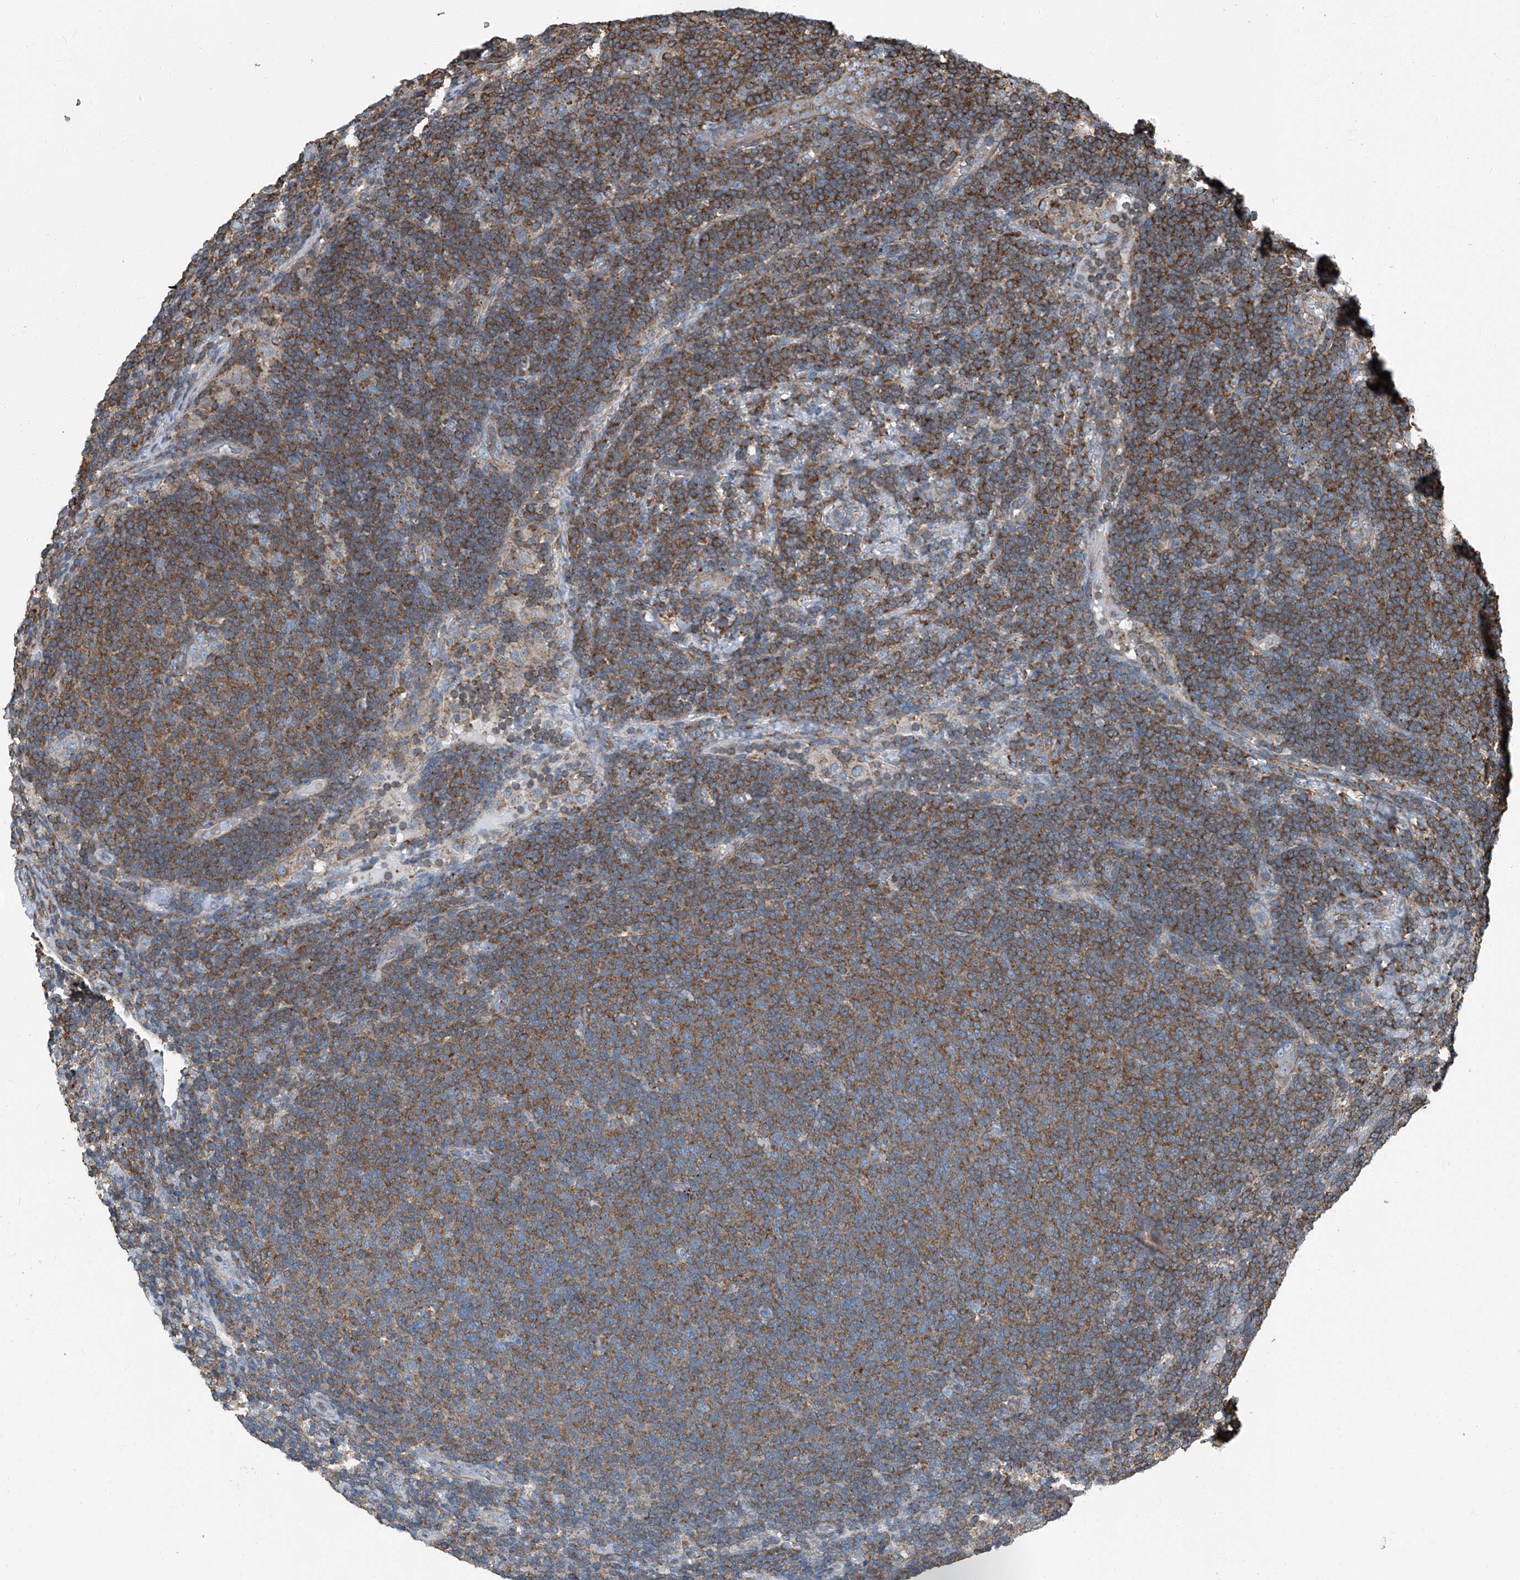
{"staining": {"intensity": "moderate", "quantity": "25%-75%", "location": "cytoplasmic/membranous"}, "tissue": "lymphoma", "cell_type": "Tumor cells", "image_type": "cancer", "snomed": [{"axis": "morphology", "description": "Malignant lymphoma, non-Hodgkin's type, Low grade"}, {"axis": "topography", "description": "Lymph node"}], "caption": "Protein positivity by immunohistochemistry (IHC) reveals moderate cytoplasmic/membranous positivity in about 25%-75% of tumor cells in malignant lymphoma, non-Hodgkin's type (low-grade).", "gene": "SEPTIN7", "patient": {"sex": "male", "age": 66}}